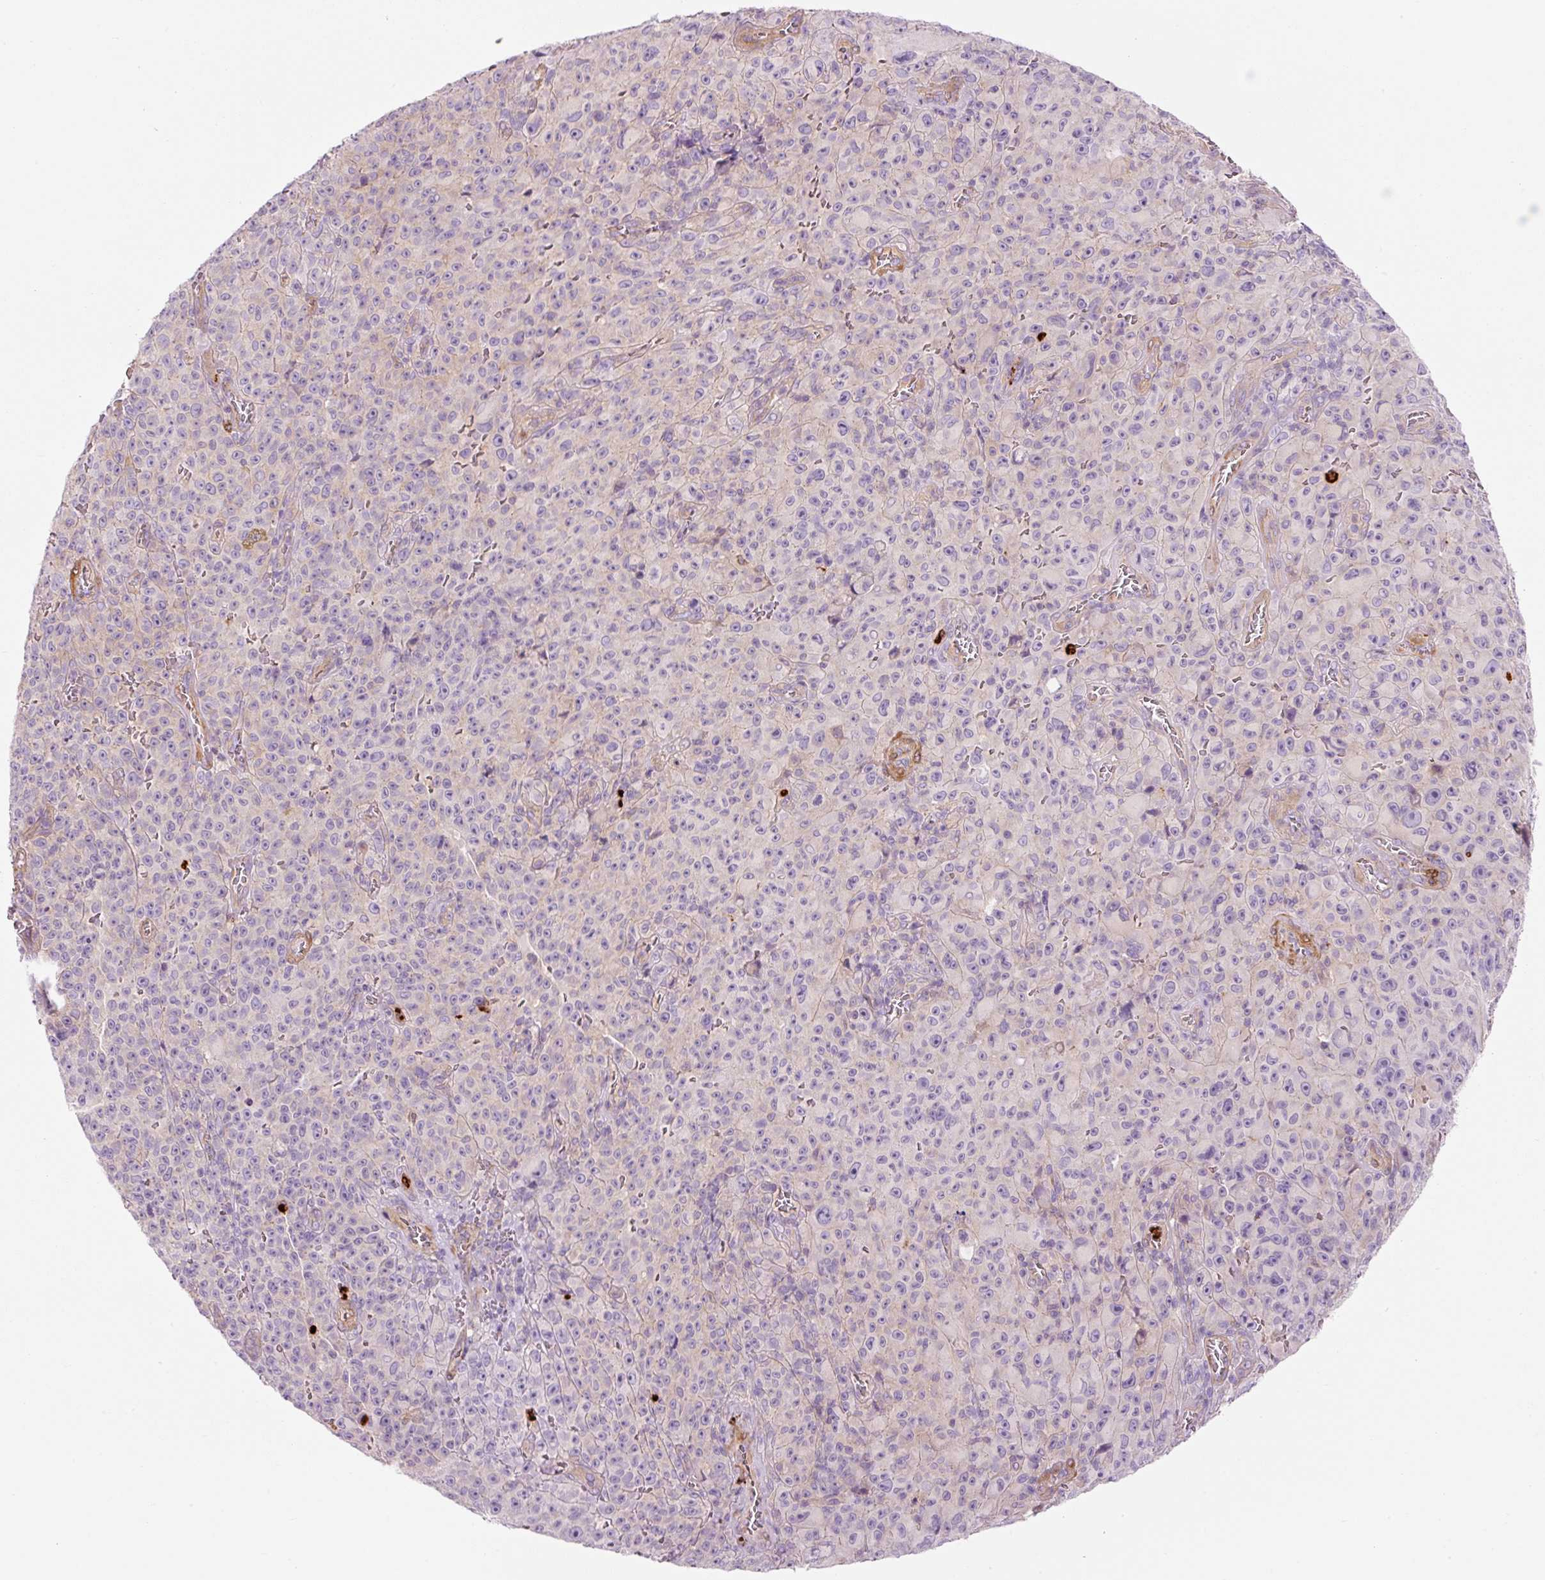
{"staining": {"intensity": "negative", "quantity": "none", "location": "none"}, "tissue": "melanoma", "cell_type": "Tumor cells", "image_type": "cancer", "snomed": [{"axis": "morphology", "description": "Malignant melanoma, NOS"}, {"axis": "topography", "description": "Skin"}], "caption": "A high-resolution image shows IHC staining of melanoma, which shows no significant staining in tumor cells.", "gene": "MAP3K3", "patient": {"sex": "female", "age": 82}}